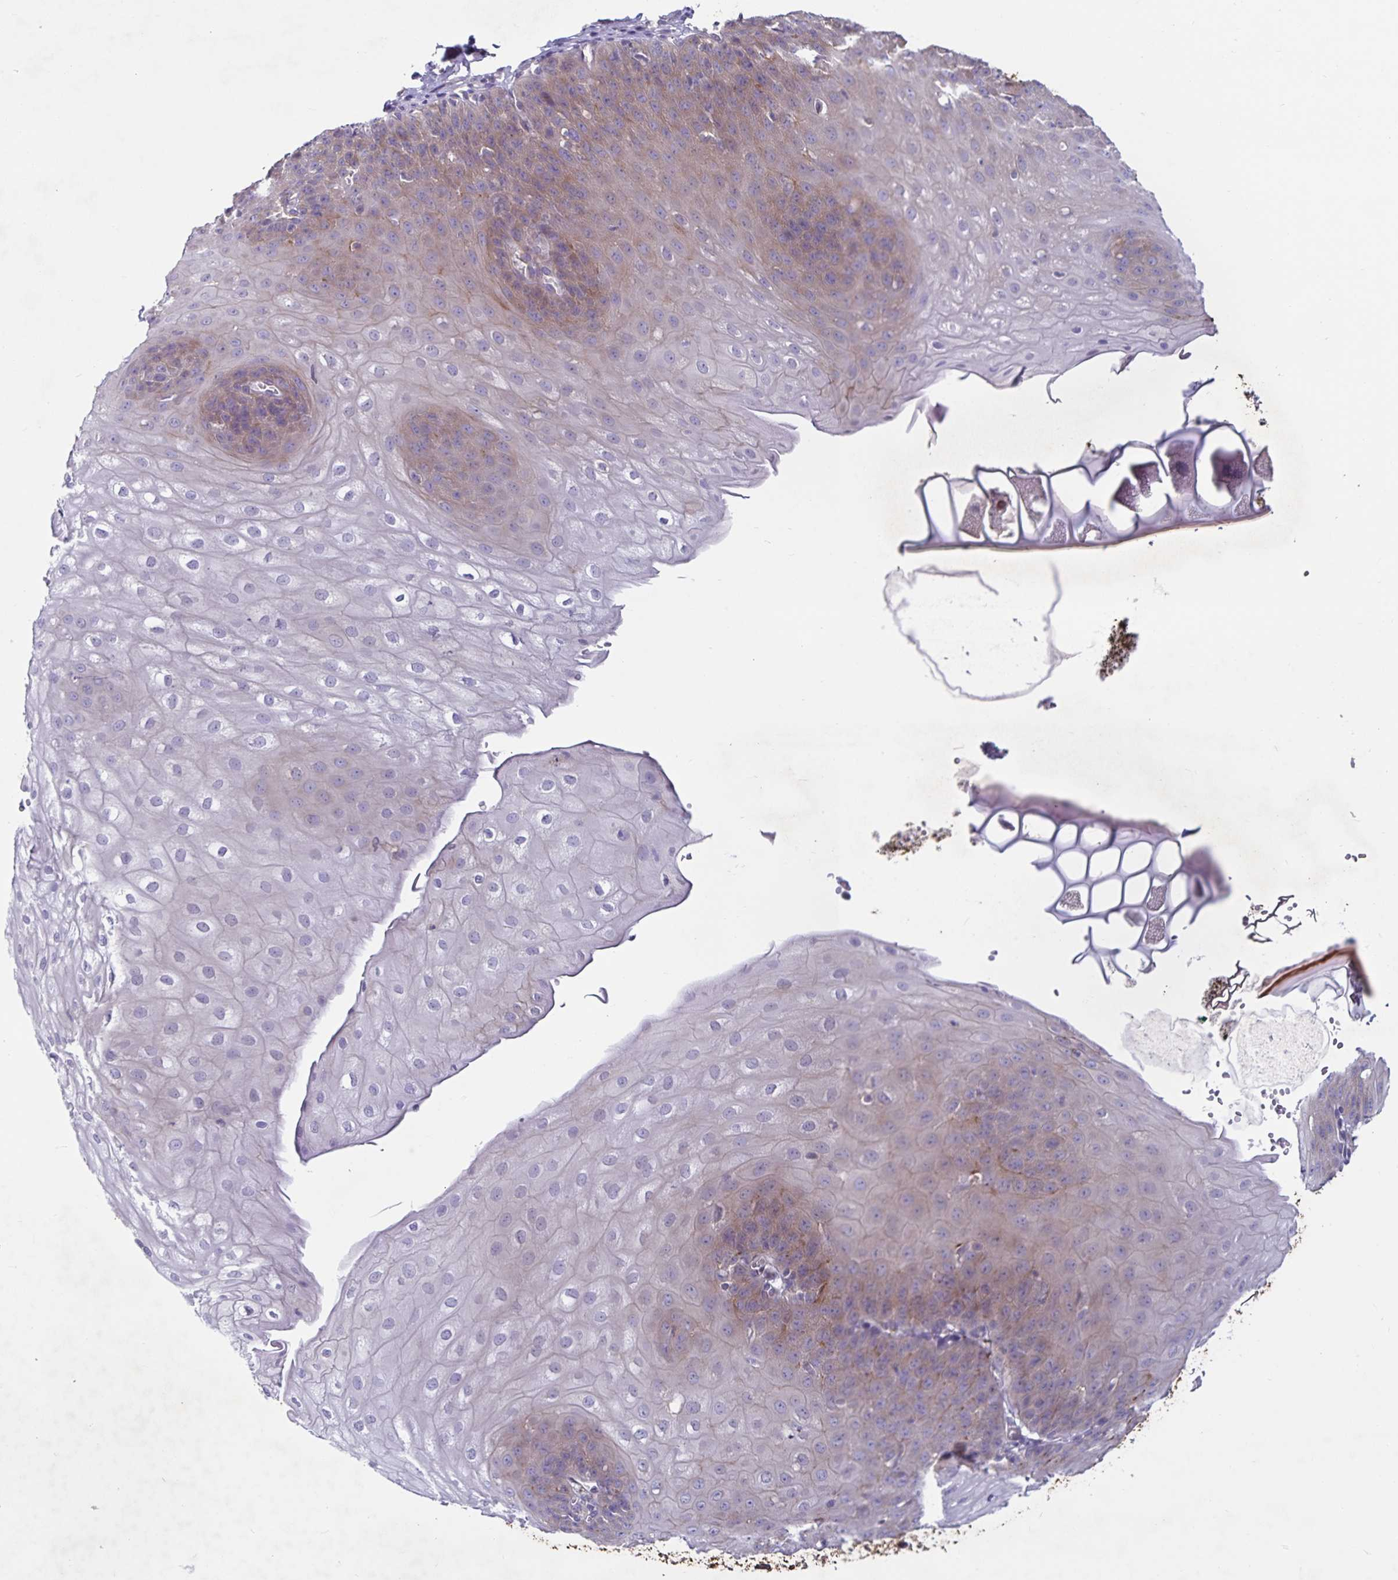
{"staining": {"intensity": "moderate", "quantity": "25%-75%", "location": "cytoplasmic/membranous"}, "tissue": "esophagus", "cell_type": "Squamous epithelial cells", "image_type": "normal", "snomed": [{"axis": "morphology", "description": "Normal tissue, NOS"}, {"axis": "topography", "description": "Esophagus"}], "caption": "Esophagus stained with a brown dye demonstrates moderate cytoplasmic/membranous positive expression in about 25%-75% of squamous epithelial cells.", "gene": "FAM120A", "patient": {"sex": "male", "age": 71}}